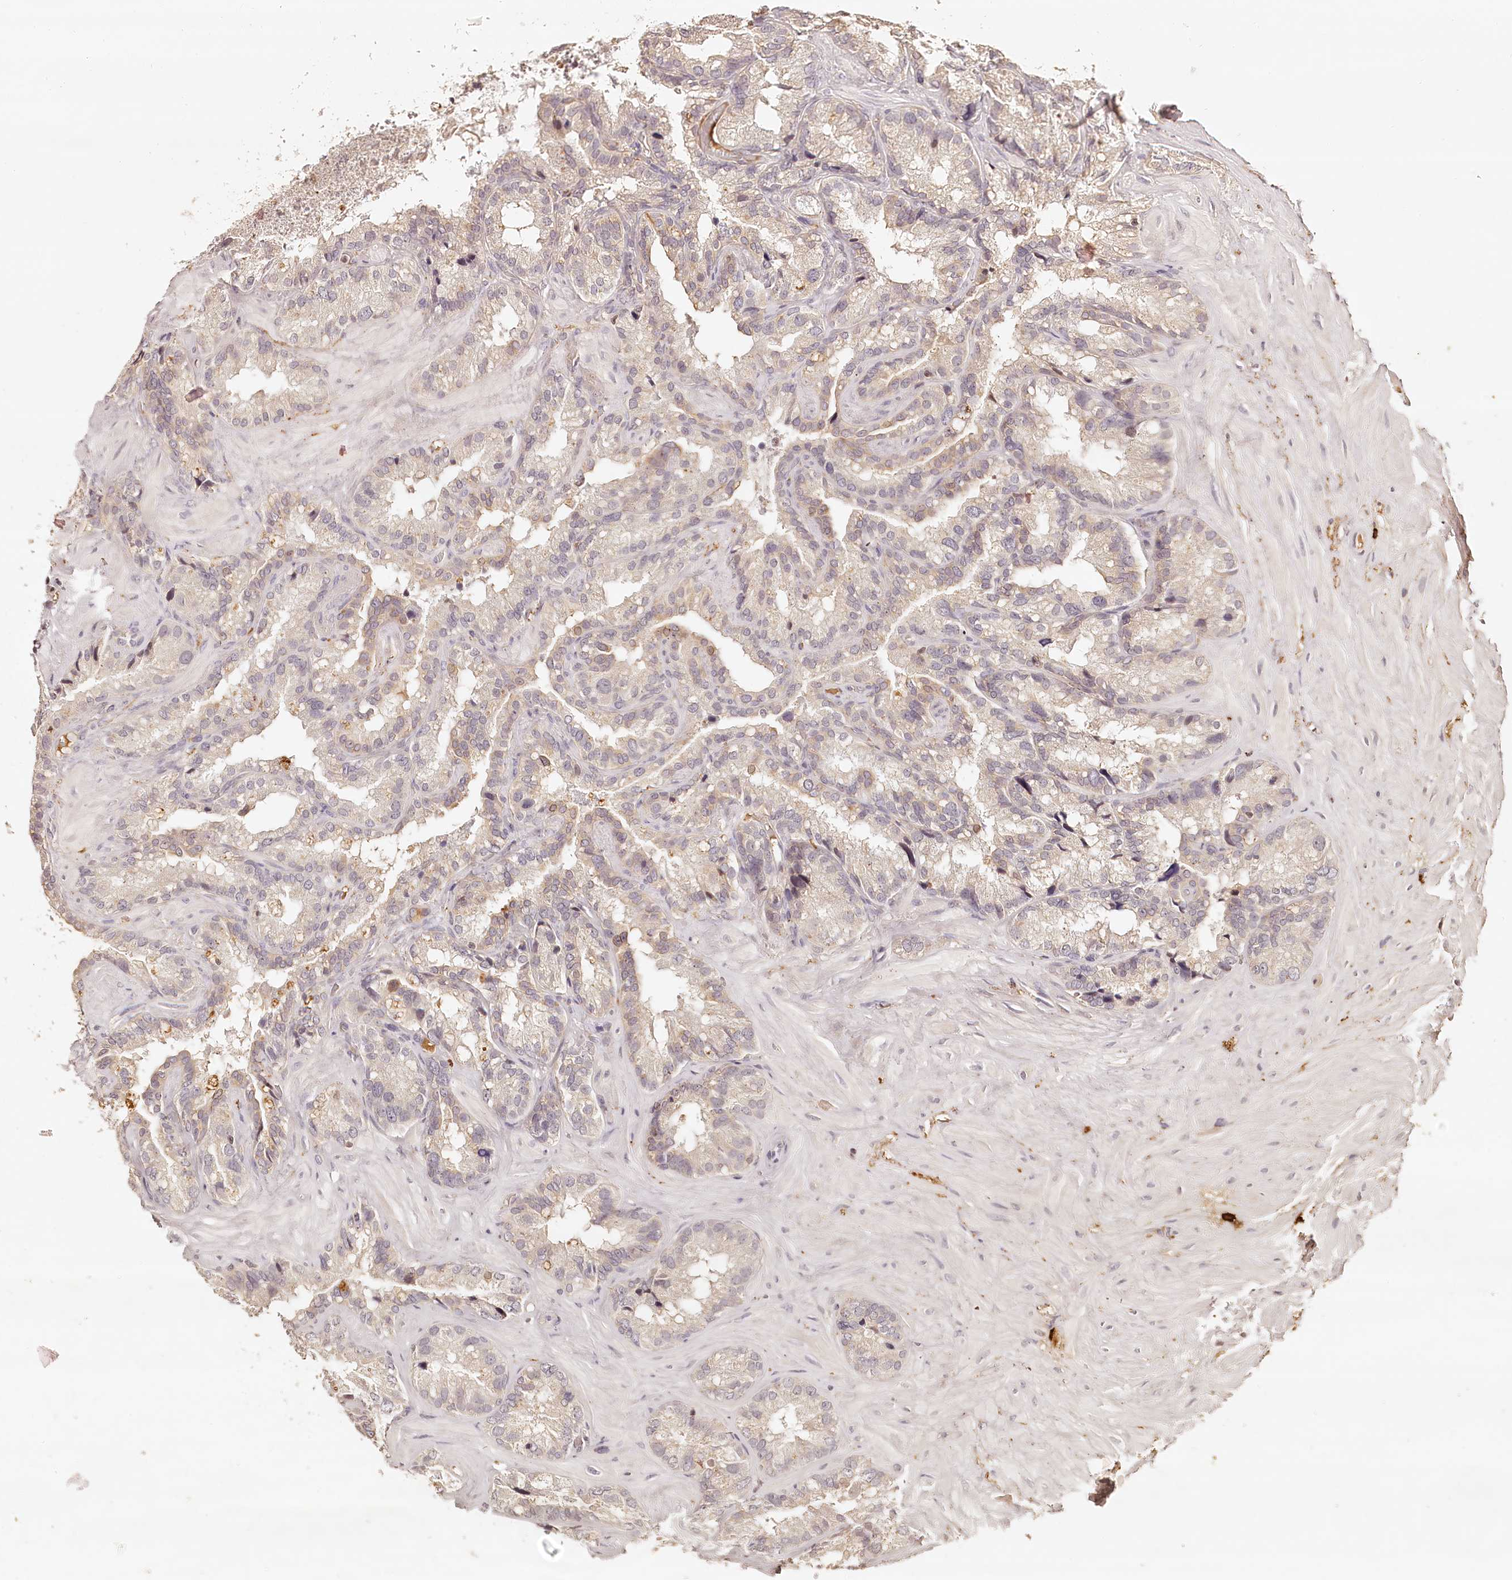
{"staining": {"intensity": "weak", "quantity": "<25%", "location": "cytoplasmic/membranous"}, "tissue": "seminal vesicle", "cell_type": "Glandular cells", "image_type": "normal", "snomed": [{"axis": "morphology", "description": "Normal tissue, NOS"}, {"axis": "topography", "description": "Prostate"}, {"axis": "topography", "description": "Seminal veicle"}], "caption": "This photomicrograph is of benign seminal vesicle stained with IHC to label a protein in brown with the nuclei are counter-stained blue. There is no expression in glandular cells. Nuclei are stained in blue.", "gene": "SYNGR1", "patient": {"sex": "male", "age": 68}}